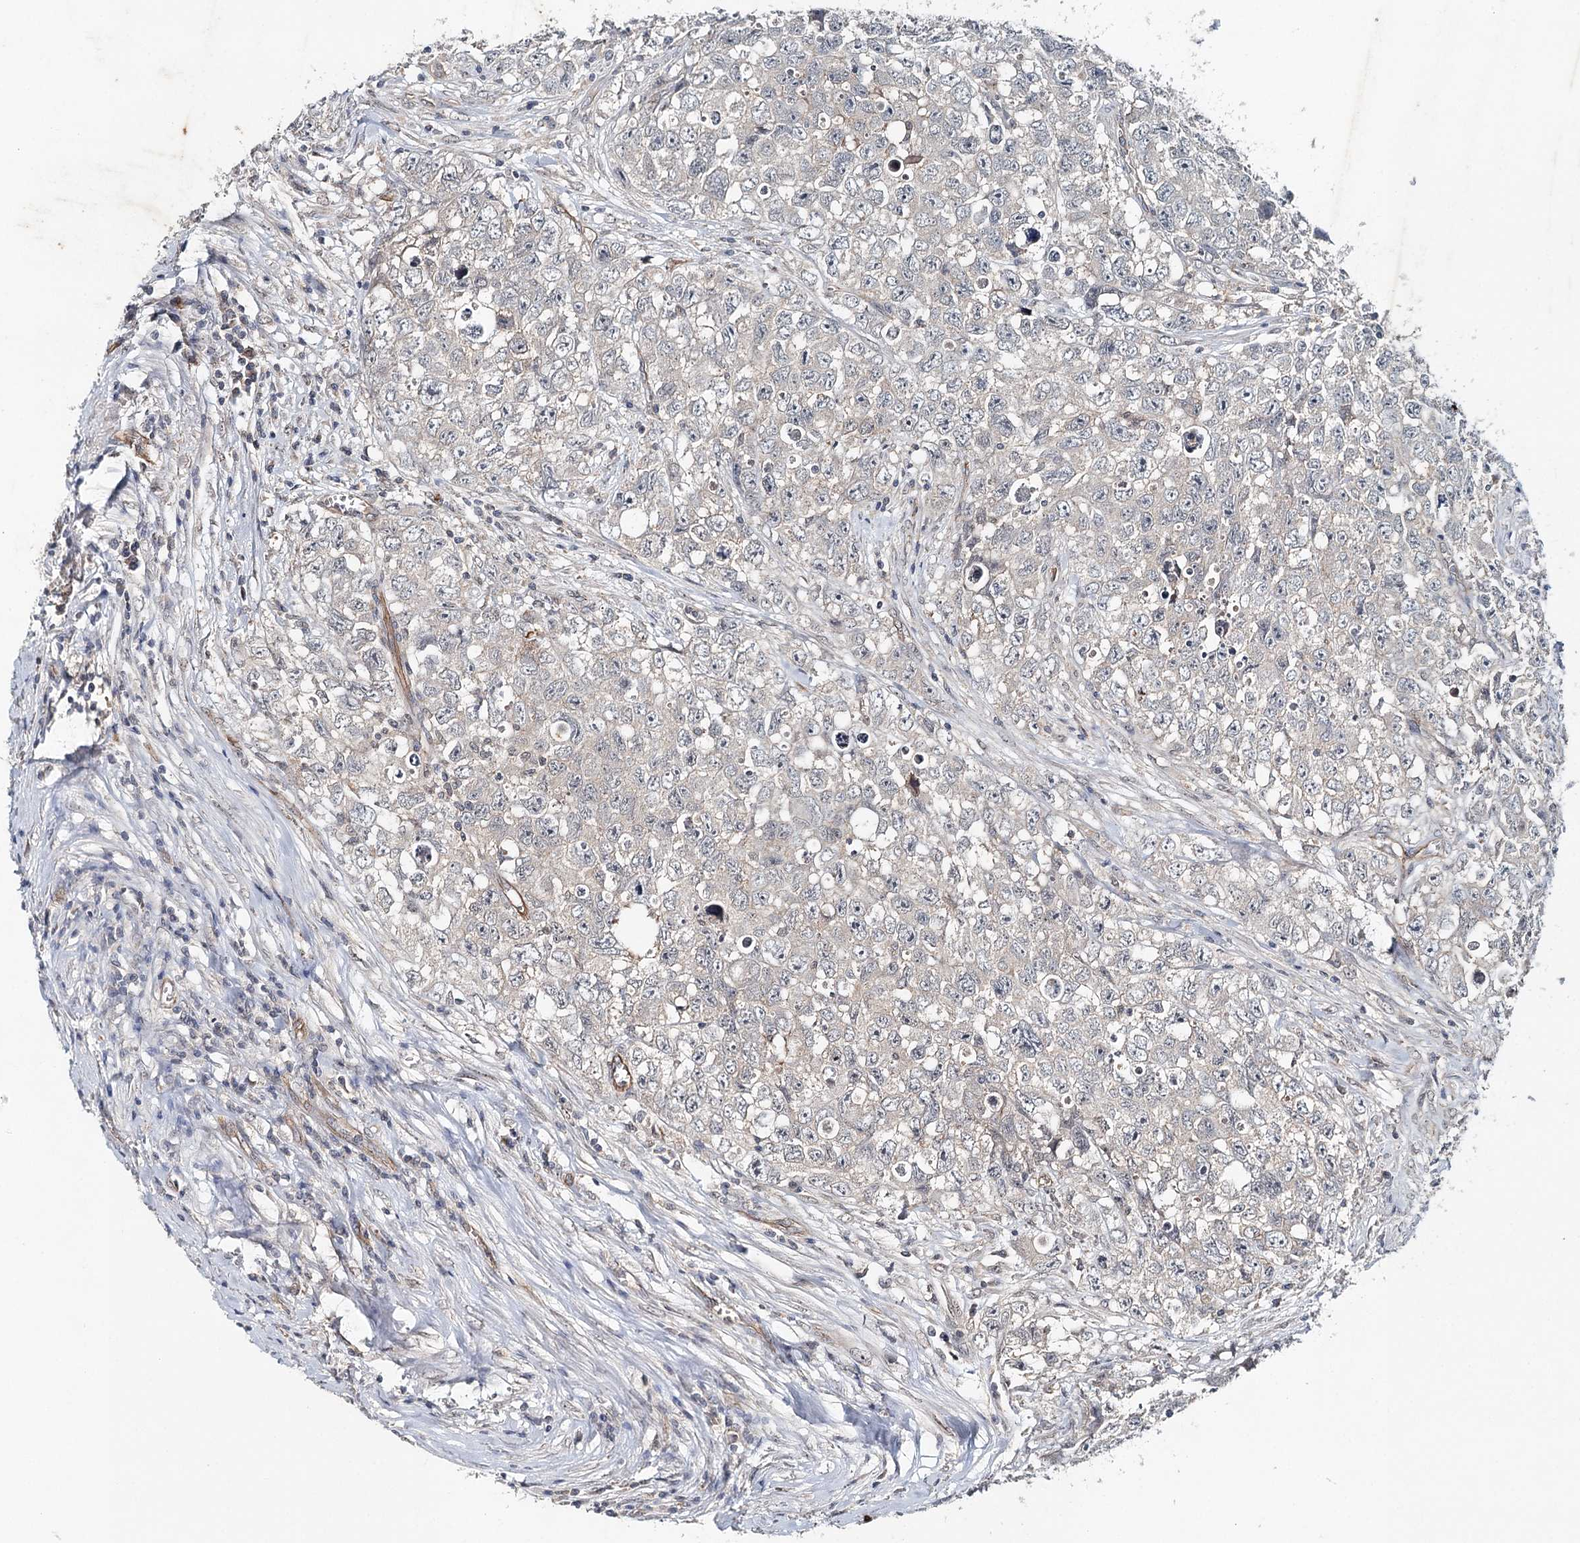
{"staining": {"intensity": "negative", "quantity": "none", "location": "none"}, "tissue": "testis cancer", "cell_type": "Tumor cells", "image_type": "cancer", "snomed": [{"axis": "morphology", "description": "Seminoma, NOS"}, {"axis": "morphology", "description": "Carcinoma, Embryonal, NOS"}, {"axis": "topography", "description": "Testis"}], "caption": "There is no significant staining in tumor cells of testis embryonal carcinoma.", "gene": "SYNPO", "patient": {"sex": "male", "age": 43}}